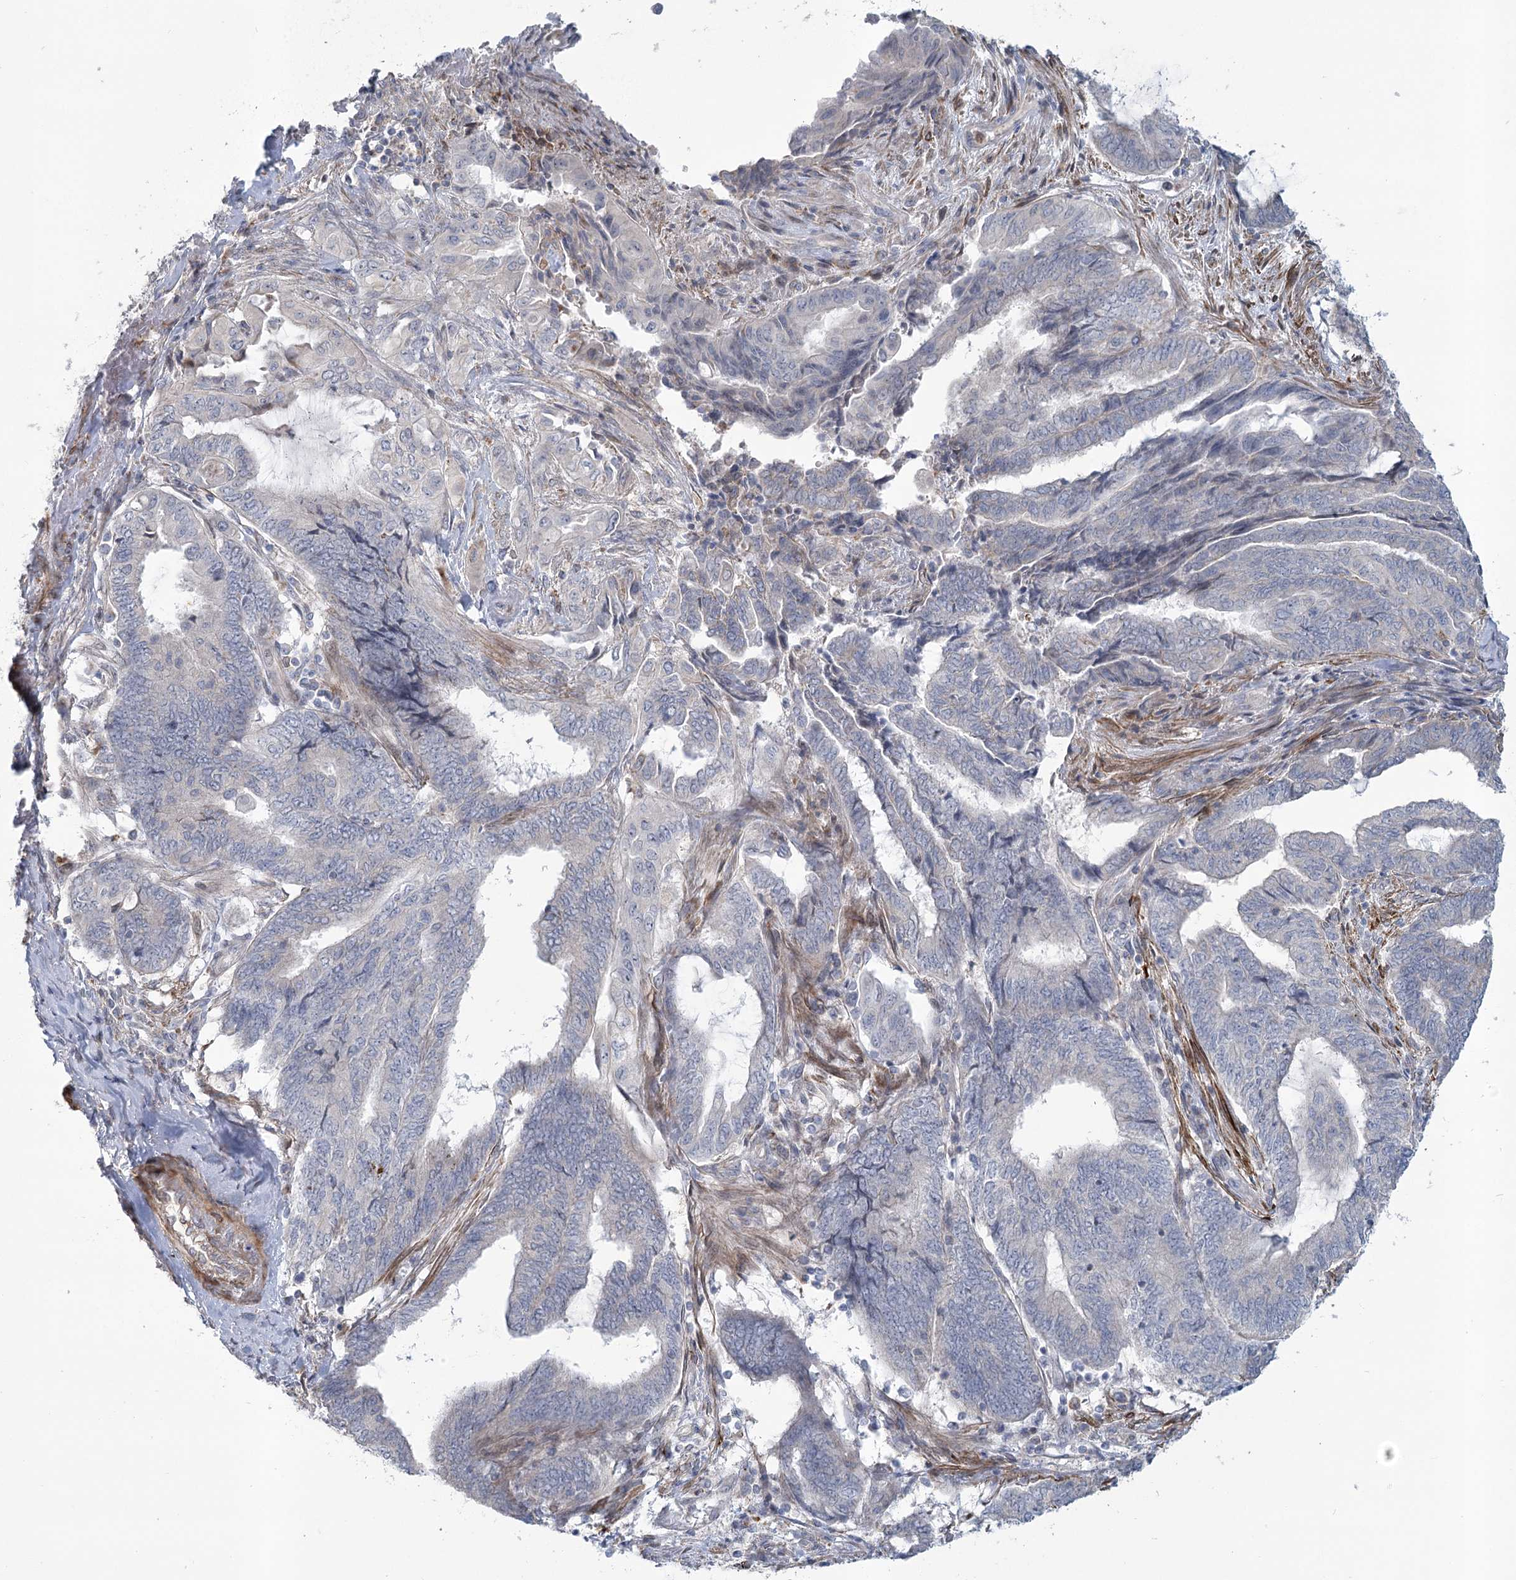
{"staining": {"intensity": "negative", "quantity": "none", "location": "none"}, "tissue": "endometrial cancer", "cell_type": "Tumor cells", "image_type": "cancer", "snomed": [{"axis": "morphology", "description": "Adenocarcinoma, NOS"}, {"axis": "topography", "description": "Uterus"}, {"axis": "topography", "description": "Endometrium"}], "caption": "An immunohistochemistry (IHC) image of endometrial cancer is shown. There is no staining in tumor cells of endometrial cancer.", "gene": "MTG1", "patient": {"sex": "female", "age": 70}}